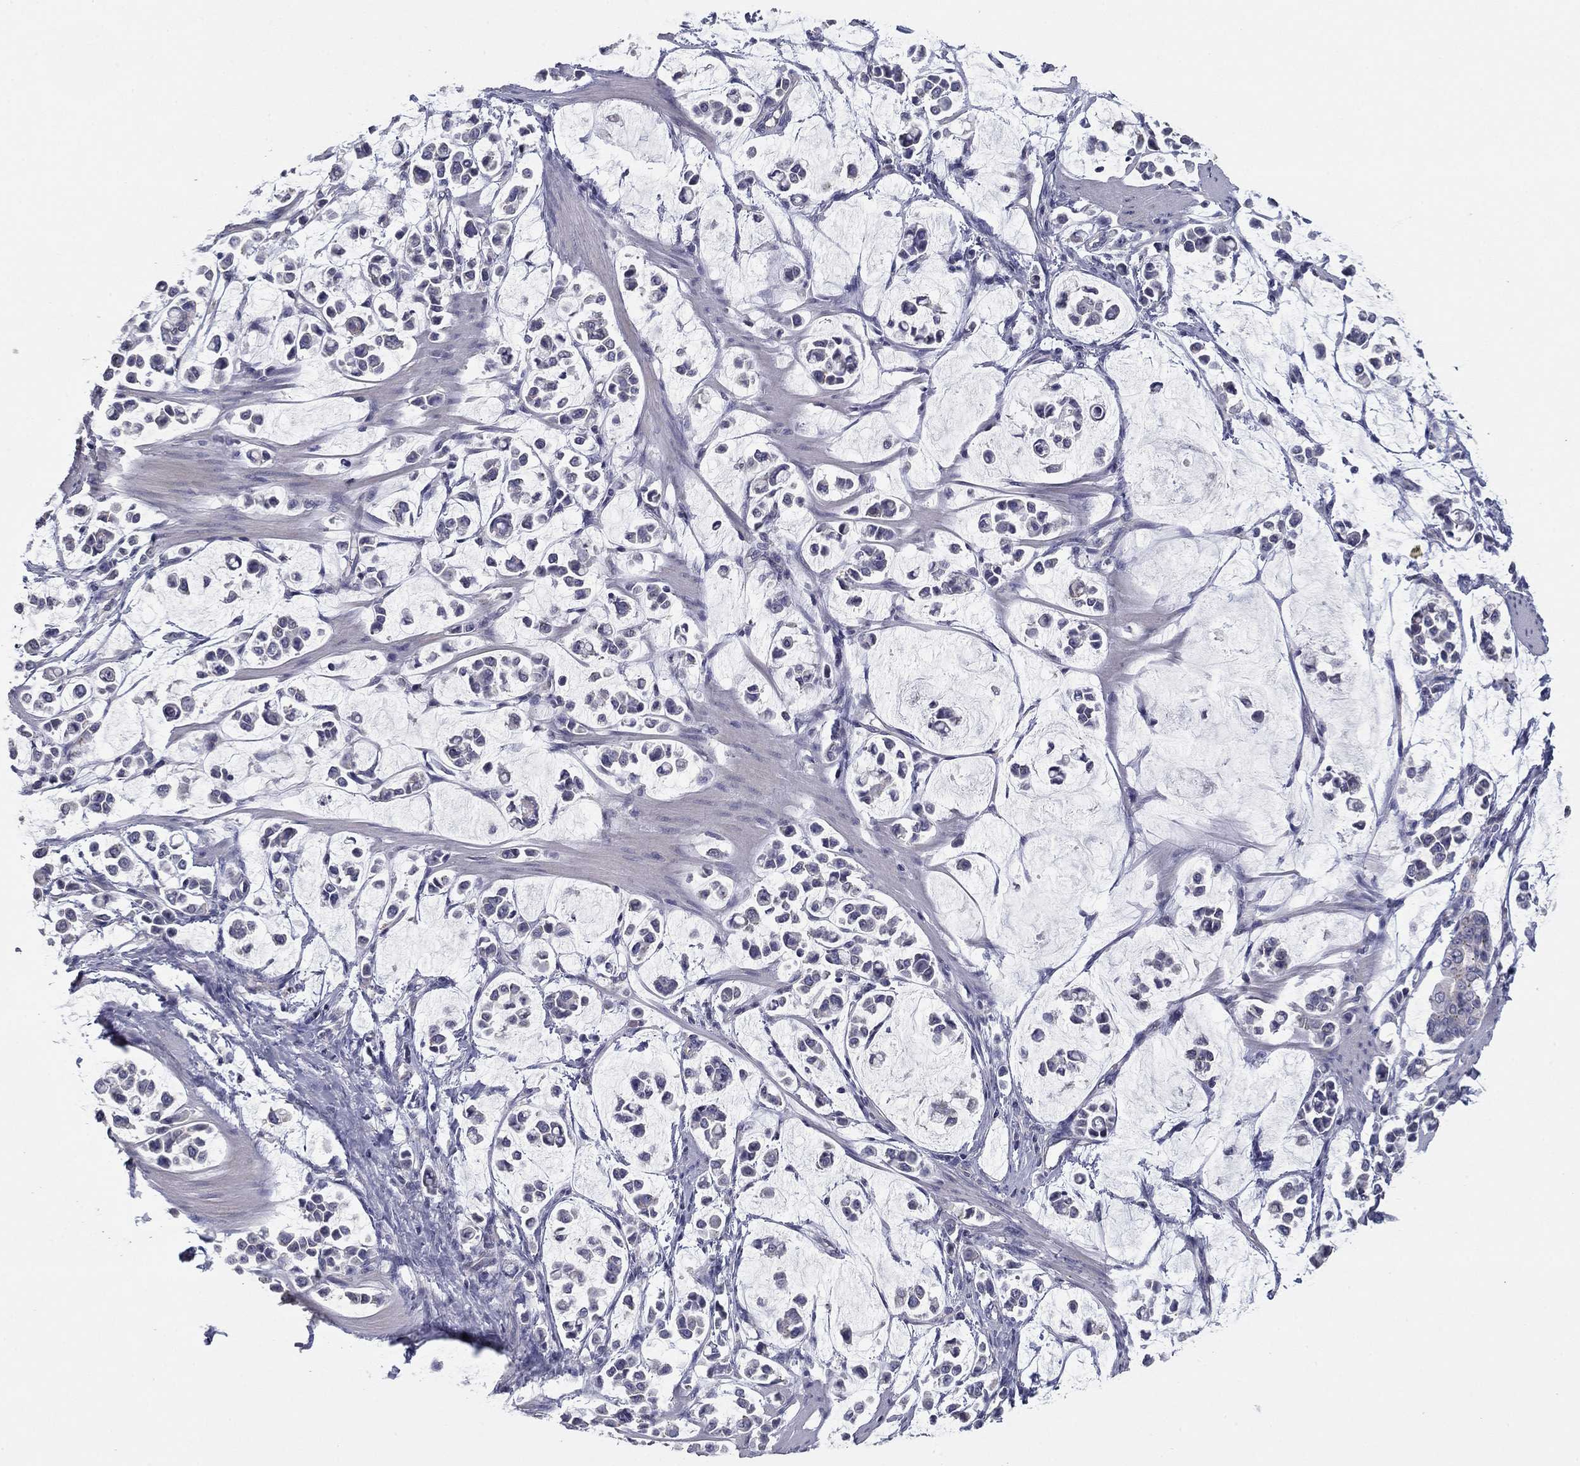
{"staining": {"intensity": "negative", "quantity": "none", "location": "none"}, "tissue": "stomach cancer", "cell_type": "Tumor cells", "image_type": "cancer", "snomed": [{"axis": "morphology", "description": "Adenocarcinoma, NOS"}, {"axis": "topography", "description": "Stomach"}], "caption": "Immunohistochemistry of human stomach adenocarcinoma demonstrates no positivity in tumor cells.", "gene": "SEPTIN3", "patient": {"sex": "male", "age": 82}}